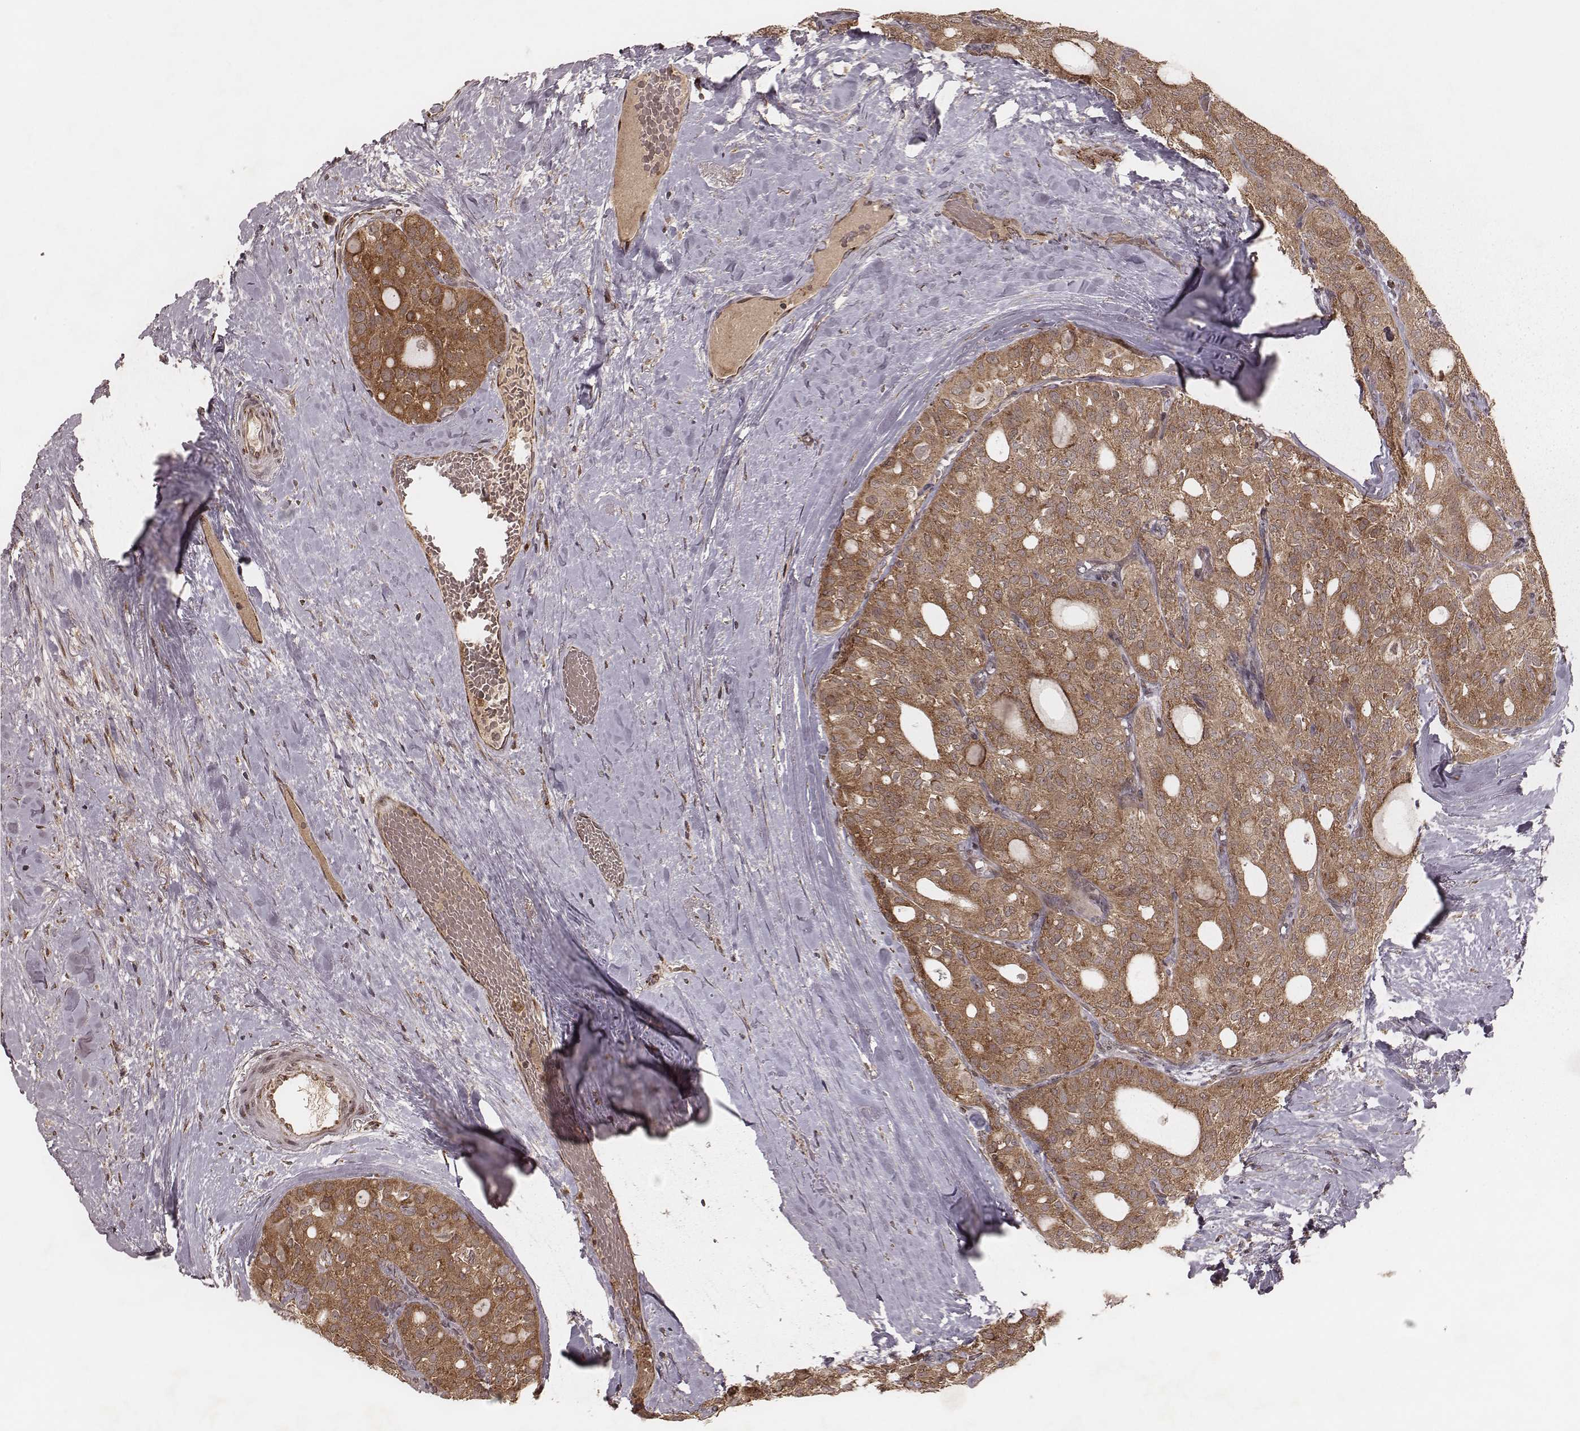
{"staining": {"intensity": "moderate", "quantity": ">75%", "location": "cytoplasmic/membranous"}, "tissue": "thyroid cancer", "cell_type": "Tumor cells", "image_type": "cancer", "snomed": [{"axis": "morphology", "description": "Follicular adenoma carcinoma, NOS"}, {"axis": "topography", "description": "Thyroid gland"}], "caption": "Thyroid cancer stained with a brown dye shows moderate cytoplasmic/membranous positive positivity in about >75% of tumor cells.", "gene": "MYO19", "patient": {"sex": "male", "age": 75}}